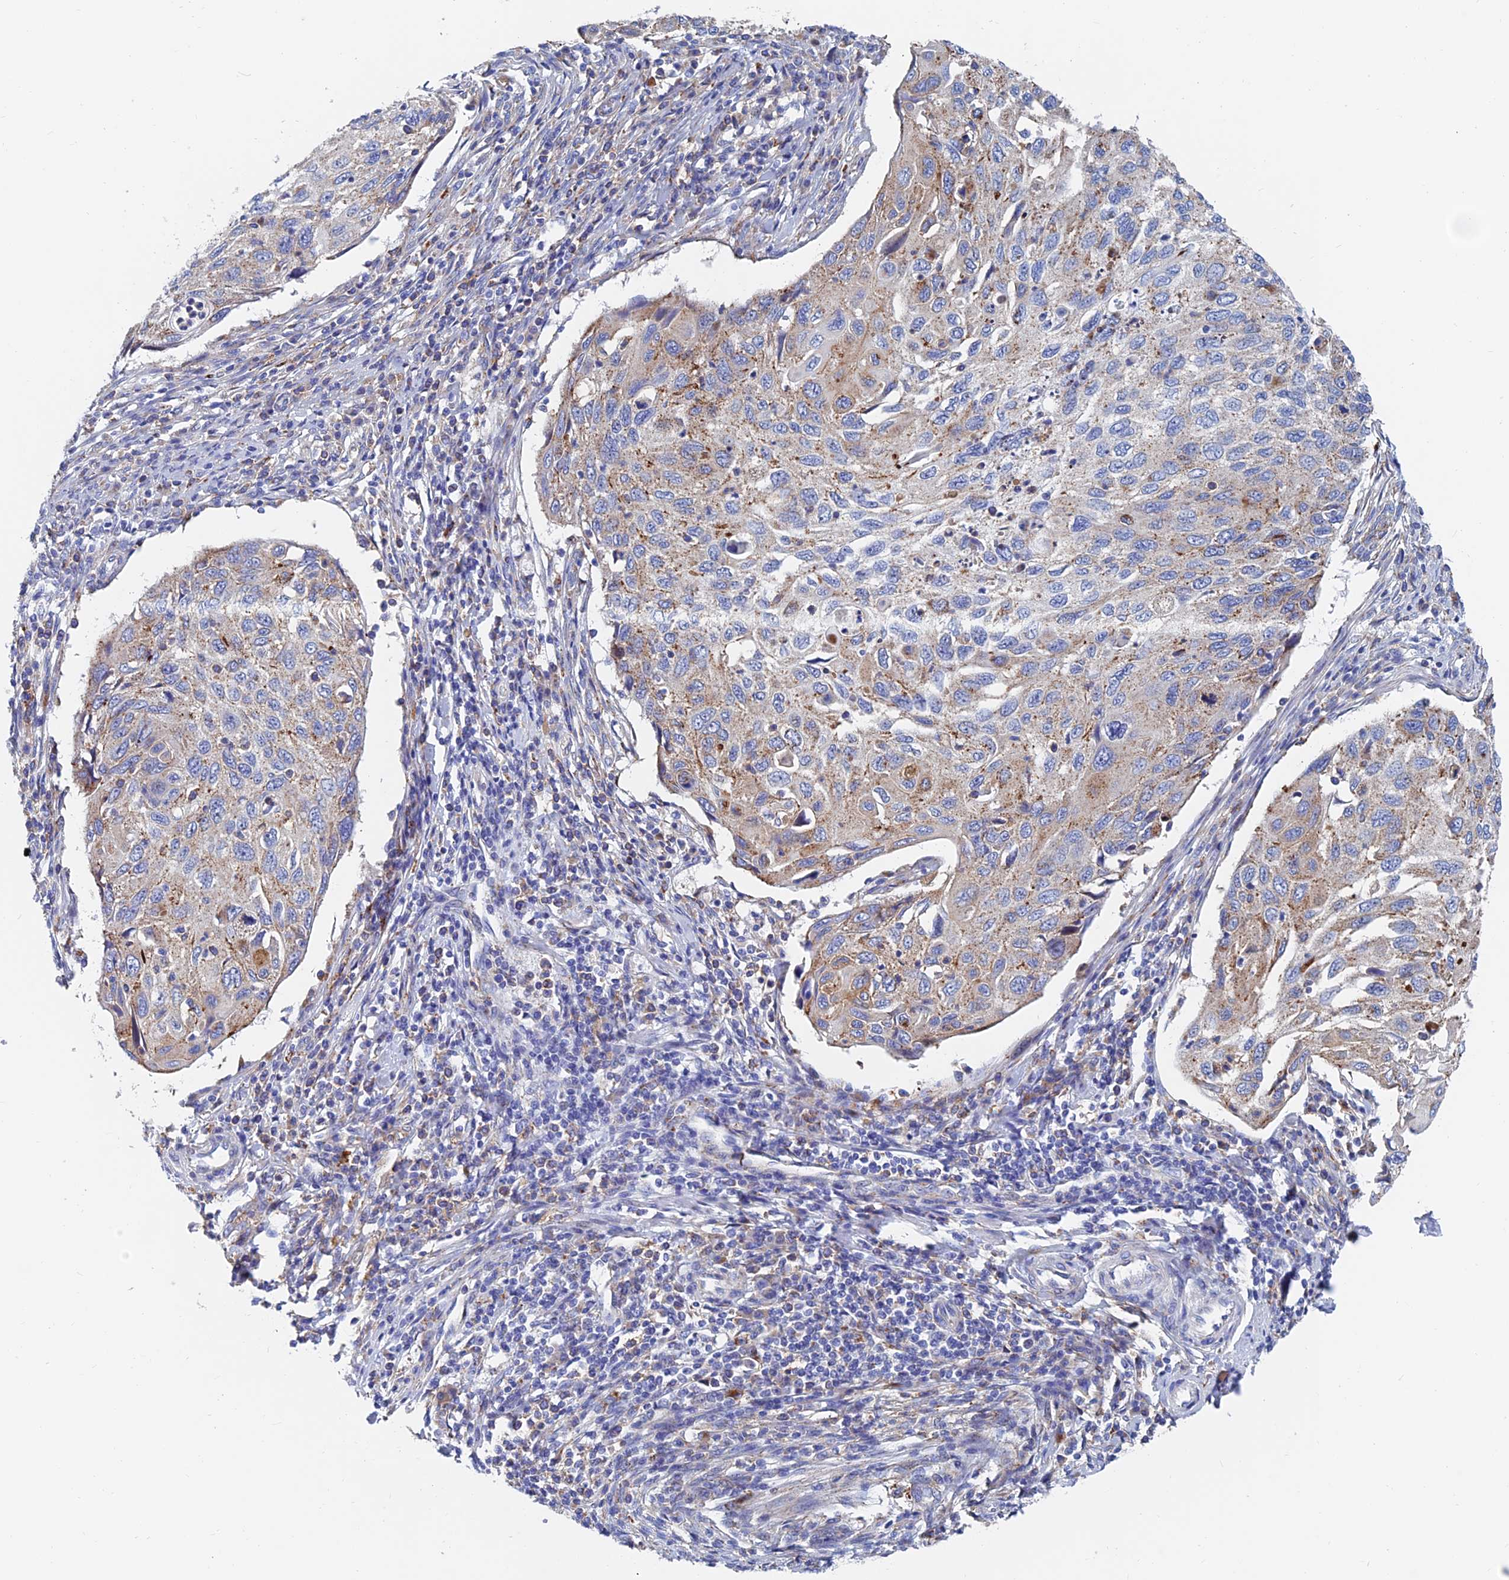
{"staining": {"intensity": "weak", "quantity": "25%-75%", "location": "cytoplasmic/membranous"}, "tissue": "cervical cancer", "cell_type": "Tumor cells", "image_type": "cancer", "snomed": [{"axis": "morphology", "description": "Squamous cell carcinoma, NOS"}, {"axis": "topography", "description": "Cervix"}], "caption": "Immunohistochemistry (IHC) micrograph of squamous cell carcinoma (cervical) stained for a protein (brown), which reveals low levels of weak cytoplasmic/membranous expression in about 25%-75% of tumor cells.", "gene": "SPNS1", "patient": {"sex": "female", "age": 70}}